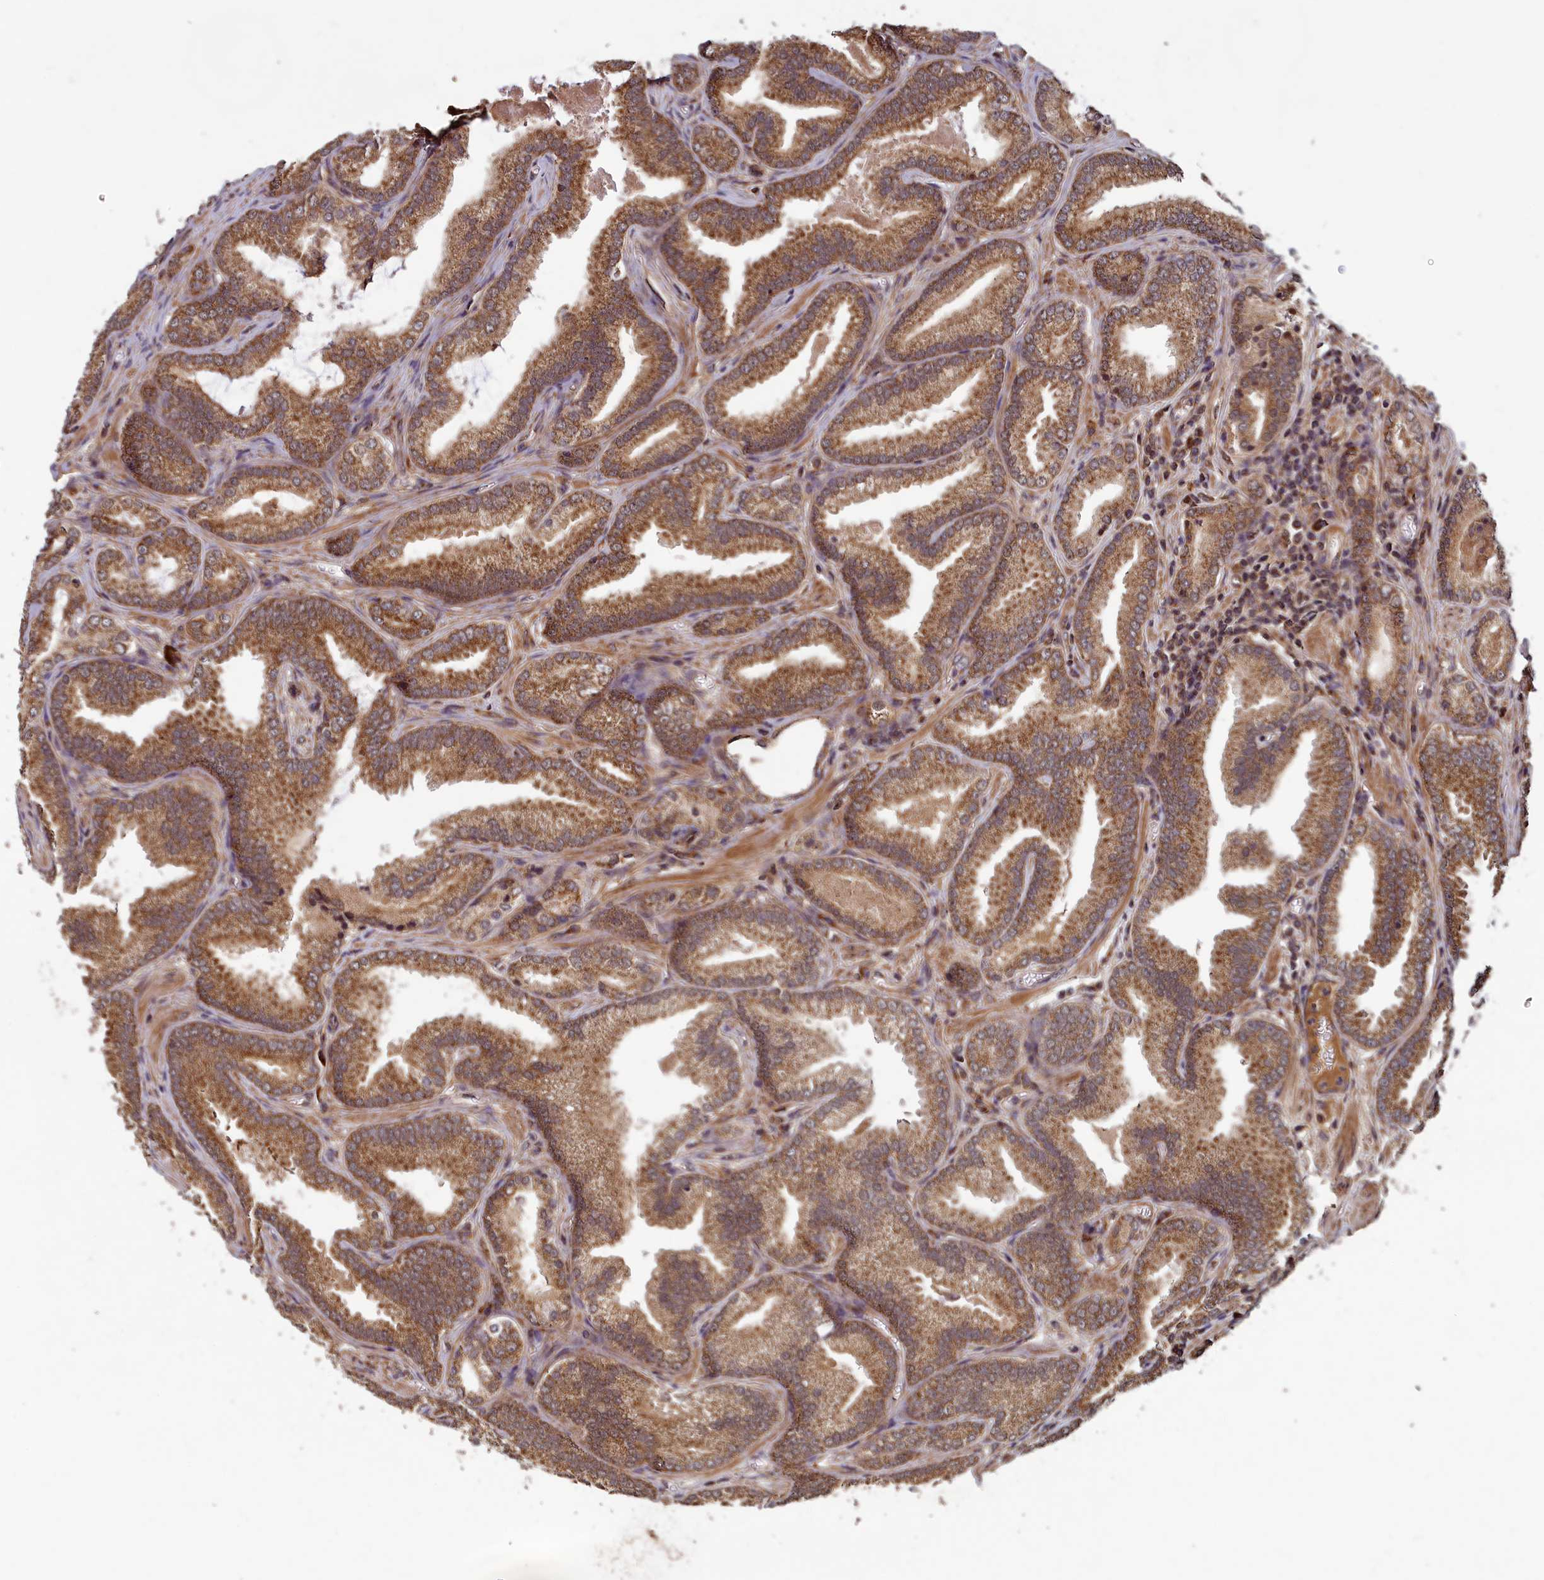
{"staining": {"intensity": "moderate", "quantity": ">75%", "location": "cytoplasmic/membranous"}, "tissue": "prostate cancer", "cell_type": "Tumor cells", "image_type": "cancer", "snomed": [{"axis": "morphology", "description": "Adenocarcinoma, Low grade"}, {"axis": "topography", "description": "Prostate"}], "caption": "Human prostate adenocarcinoma (low-grade) stained for a protein (brown) shows moderate cytoplasmic/membranous positive positivity in approximately >75% of tumor cells.", "gene": "CCDC15", "patient": {"sex": "male", "age": 60}}